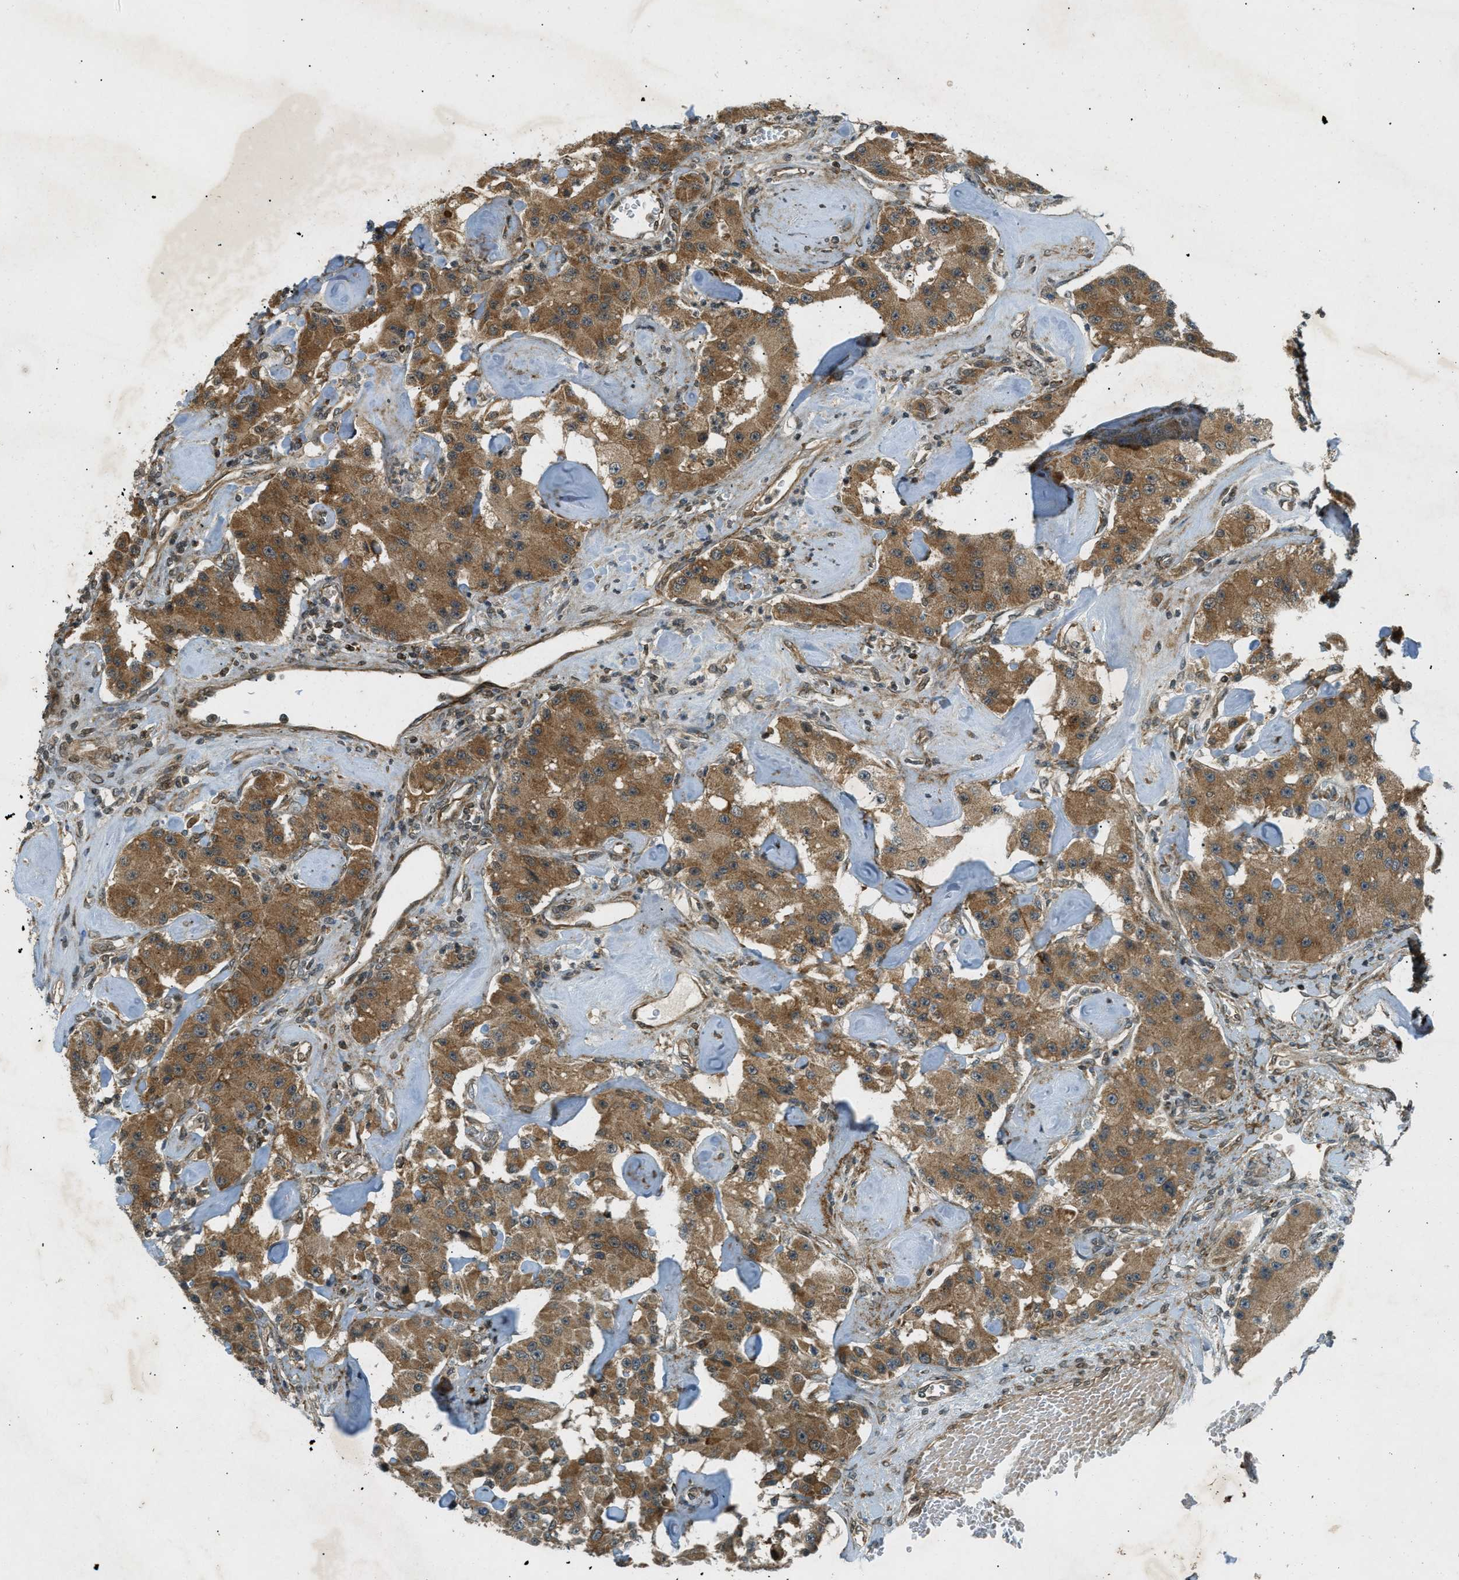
{"staining": {"intensity": "moderate", "quantity": ">75%", "location": "cytoplasmic/membranous"}, "tissue": "carcinoid", "cell_type": "Tumor cells", "image_type": "cancer", "snomed": [{"axis": "morphology", "description": "Carcinoid, malignant, NOS"}, {"axis": "topography", "description": "Pancreas"}], "caption": "Immunohistochemistry image of neoplastic tissue: human malignant carcinoid stained using immunohistochemistry (IHC) shows medium levels of moderate protein expression localized specifically in the cytoplasmic/membranous of tumor cells, appearing as a cytoplasmic/membranous brown color.", "gene": "EIF2AK3", "patient": {"sex": "male", "age": 41}}